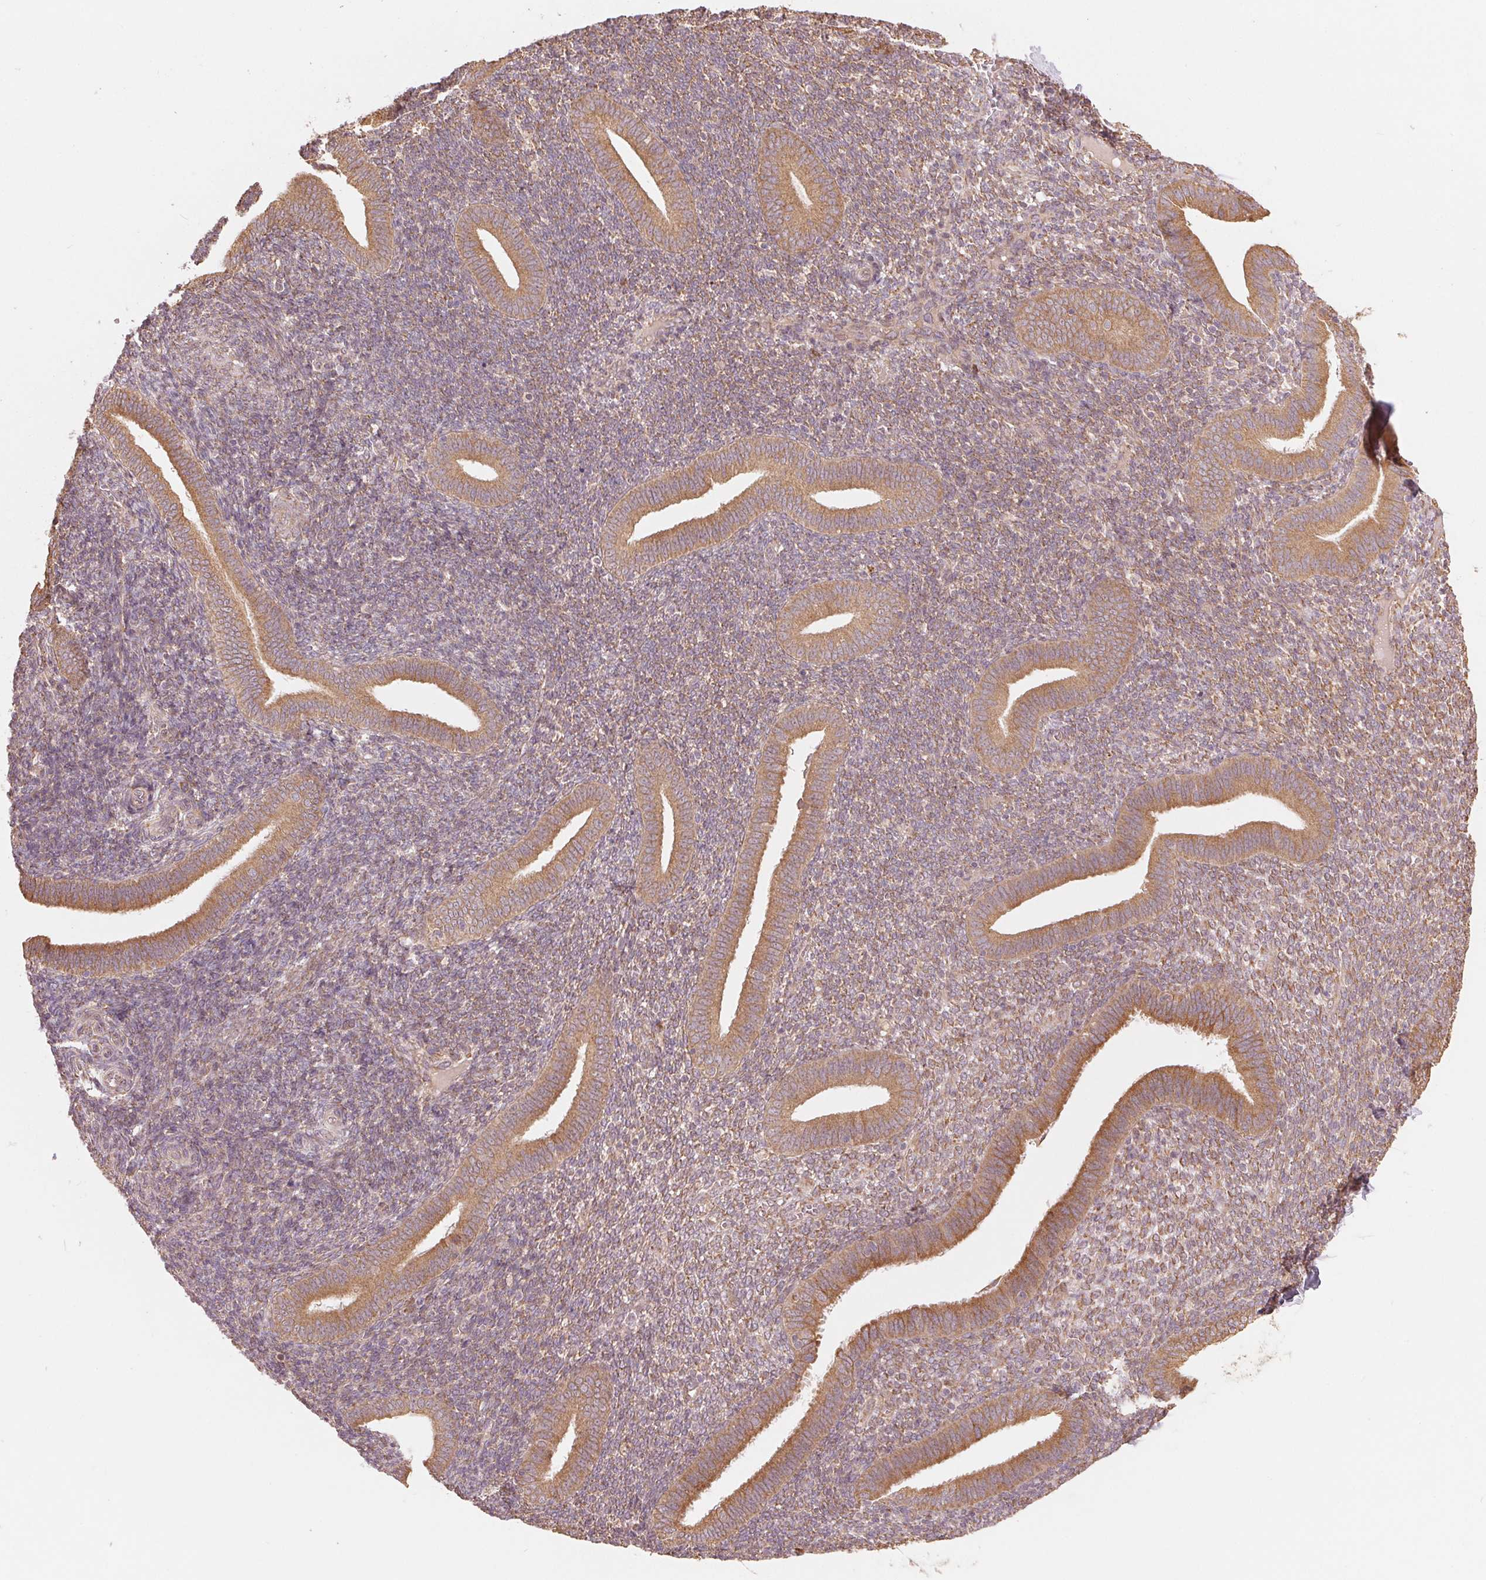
{"staining": {"intensity": "weak", "quantity": ">75%", "location": "cytoplasmic/membranous"}, "tissue": "endometrium", "cell_type": "Cells in endometrial stroma", "image_type": "normal", "snomed": [{"axis": "morphology", "description": "Normal tissue, NOS"}, {"axis": "topography", "description": "Endometrium"}], "caption": "Immunohistochemical staining of benign endometrium exhibits >75% levels of weak cytoplasmic/membranous protein expression in approximately >75% of cells in endometrial stroma.", "gene": "SLC20A1", "patient": {"sex": "female", "age": 25}}